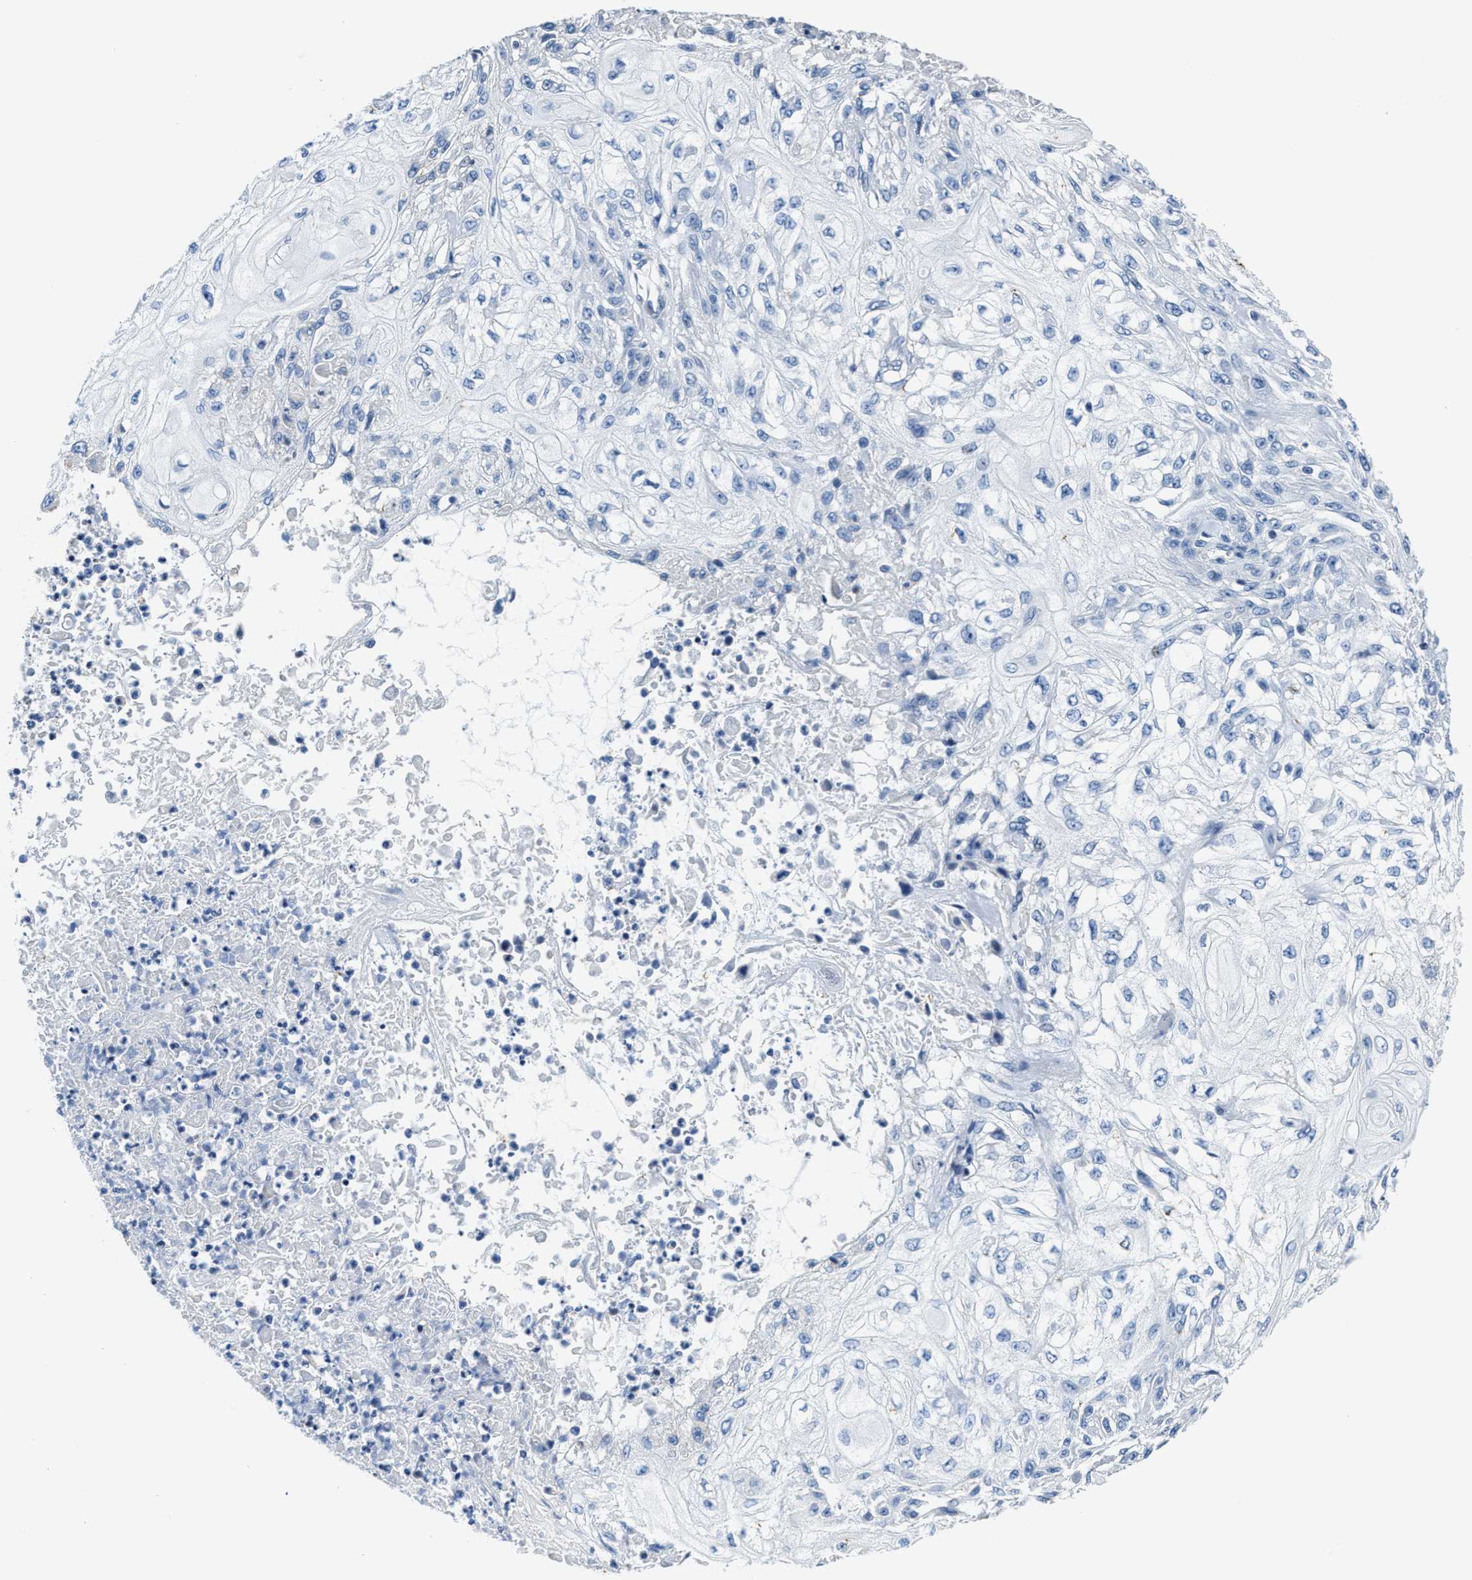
{"staining": {"intensity": "negative", "quantity": "none", "location": "none"}, "tissue": "skin cancer", "cell_type": "Tumor cells", "image_type": "cancer", "snomed": [{"axis": "morphology", "description": "Squamous cell carcinoma, NOS"}, {"axis": "morphology", "description": "Squamous cell carcinoma, metastatic, NOS"}, {"axis": "topography", "description": "Skin"}, {"axis": "topography", "description": "Lymph node"}], "caption": "Skin cancer (metastatic squamous cell carcinoma) was stained to show a protein in brown. There is no significant positivity in tumor cells. The staining was performed using DAB (3,3'-diaminobenzidine) to visualize the protein expression in brown, while the nuclei were stained in blue with hematoxylin (Magnification: 20x).", "gene": "ASZ1", "patient": {"sex": "male", "age": 75}}